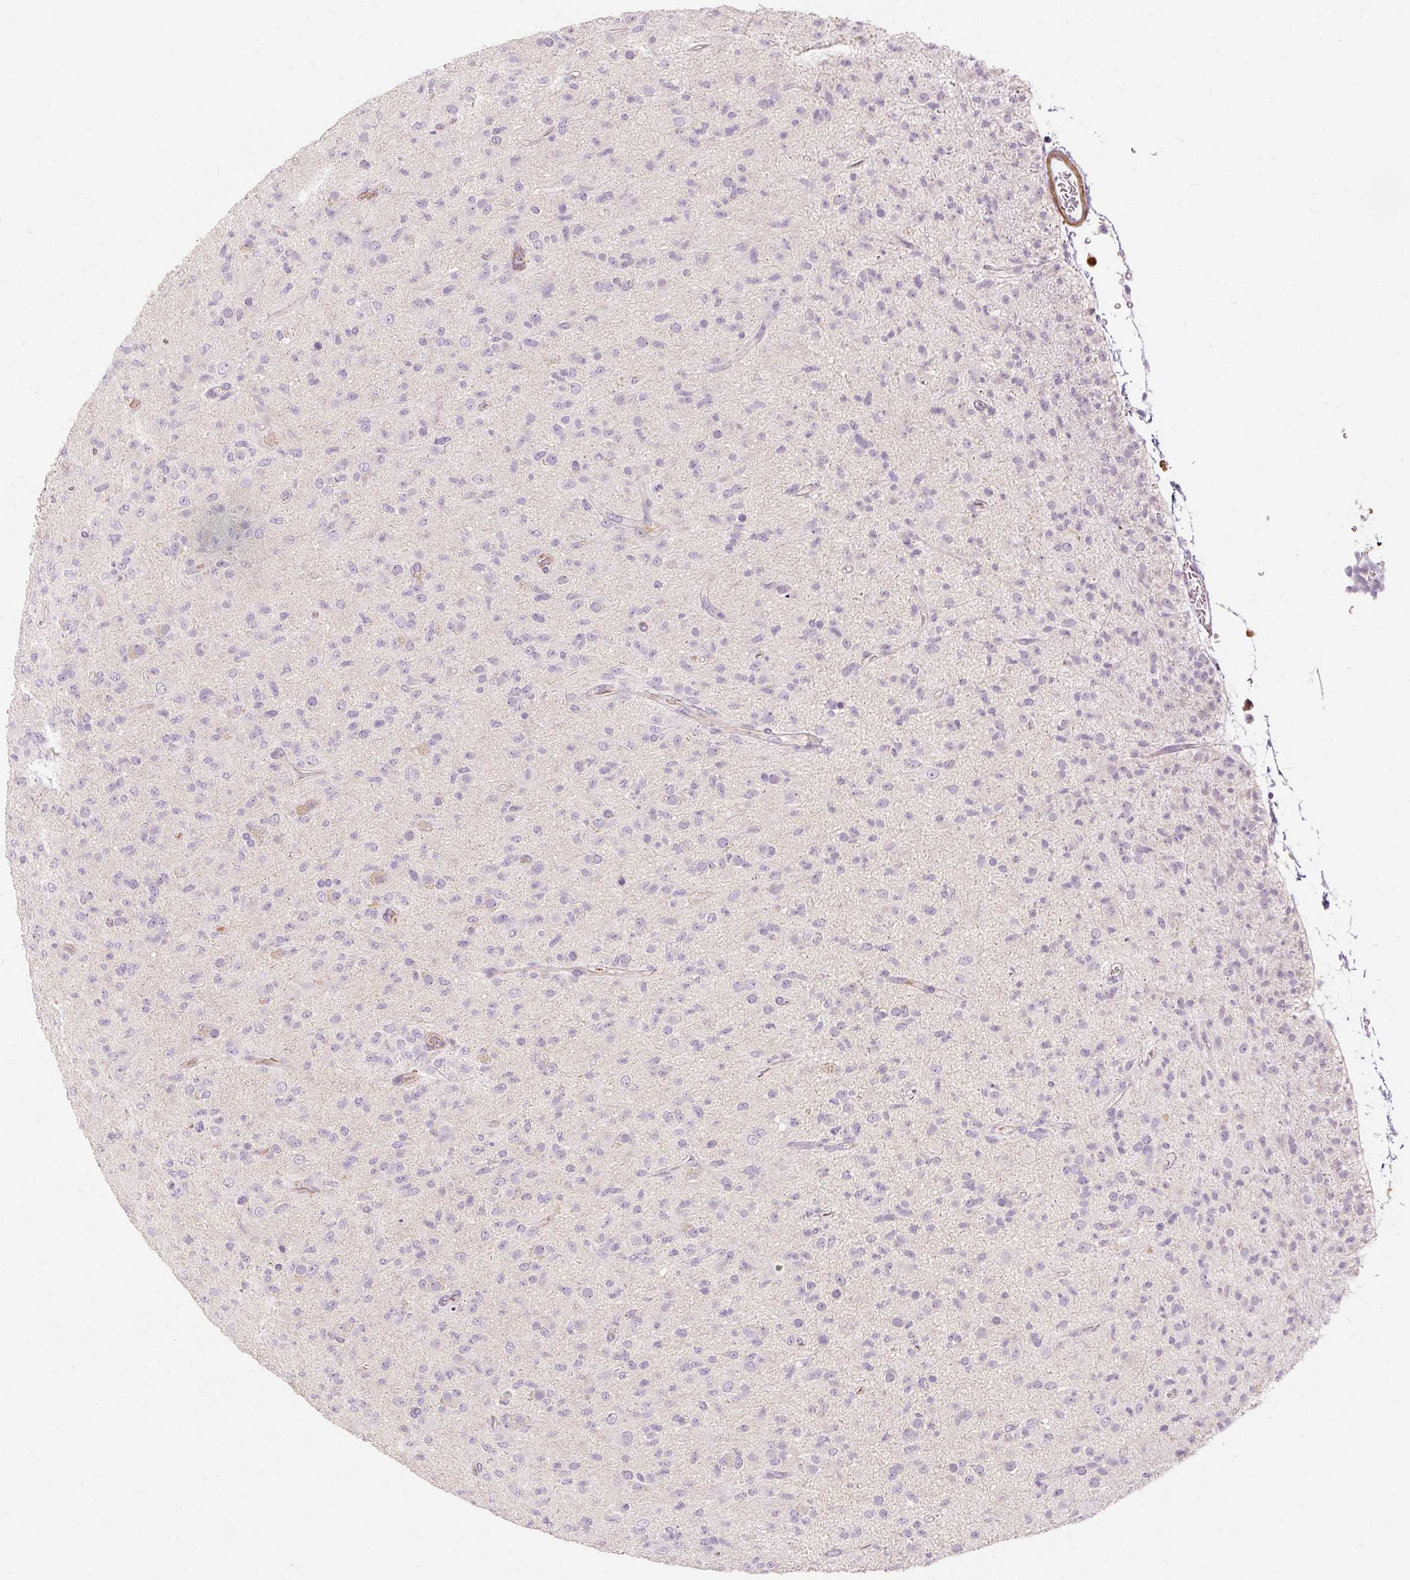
{"staining": {"intensity": "negative", "quantity": "none", "location": "none"}, "tissue": "glioma", "cell_type": "Tumor cells", "image_type": "cancer", "snomed": [{"axis": "morphology", "description": "Glioma, malignant, Low grade"}, {"axis": "topography", "description": "Brain"}], "caption": "Immunohistochemistry of glioma displays no expression in tumor cells. The staining was performed using DAB (3,3'-diaminobenzidine) to visualize the protein expression in brown, while the nuclei were stained in blue with hematoxylin (Magnification: 20x).", "gene": "CAPN3", "patient": {"sex": "male", "age": 65}}